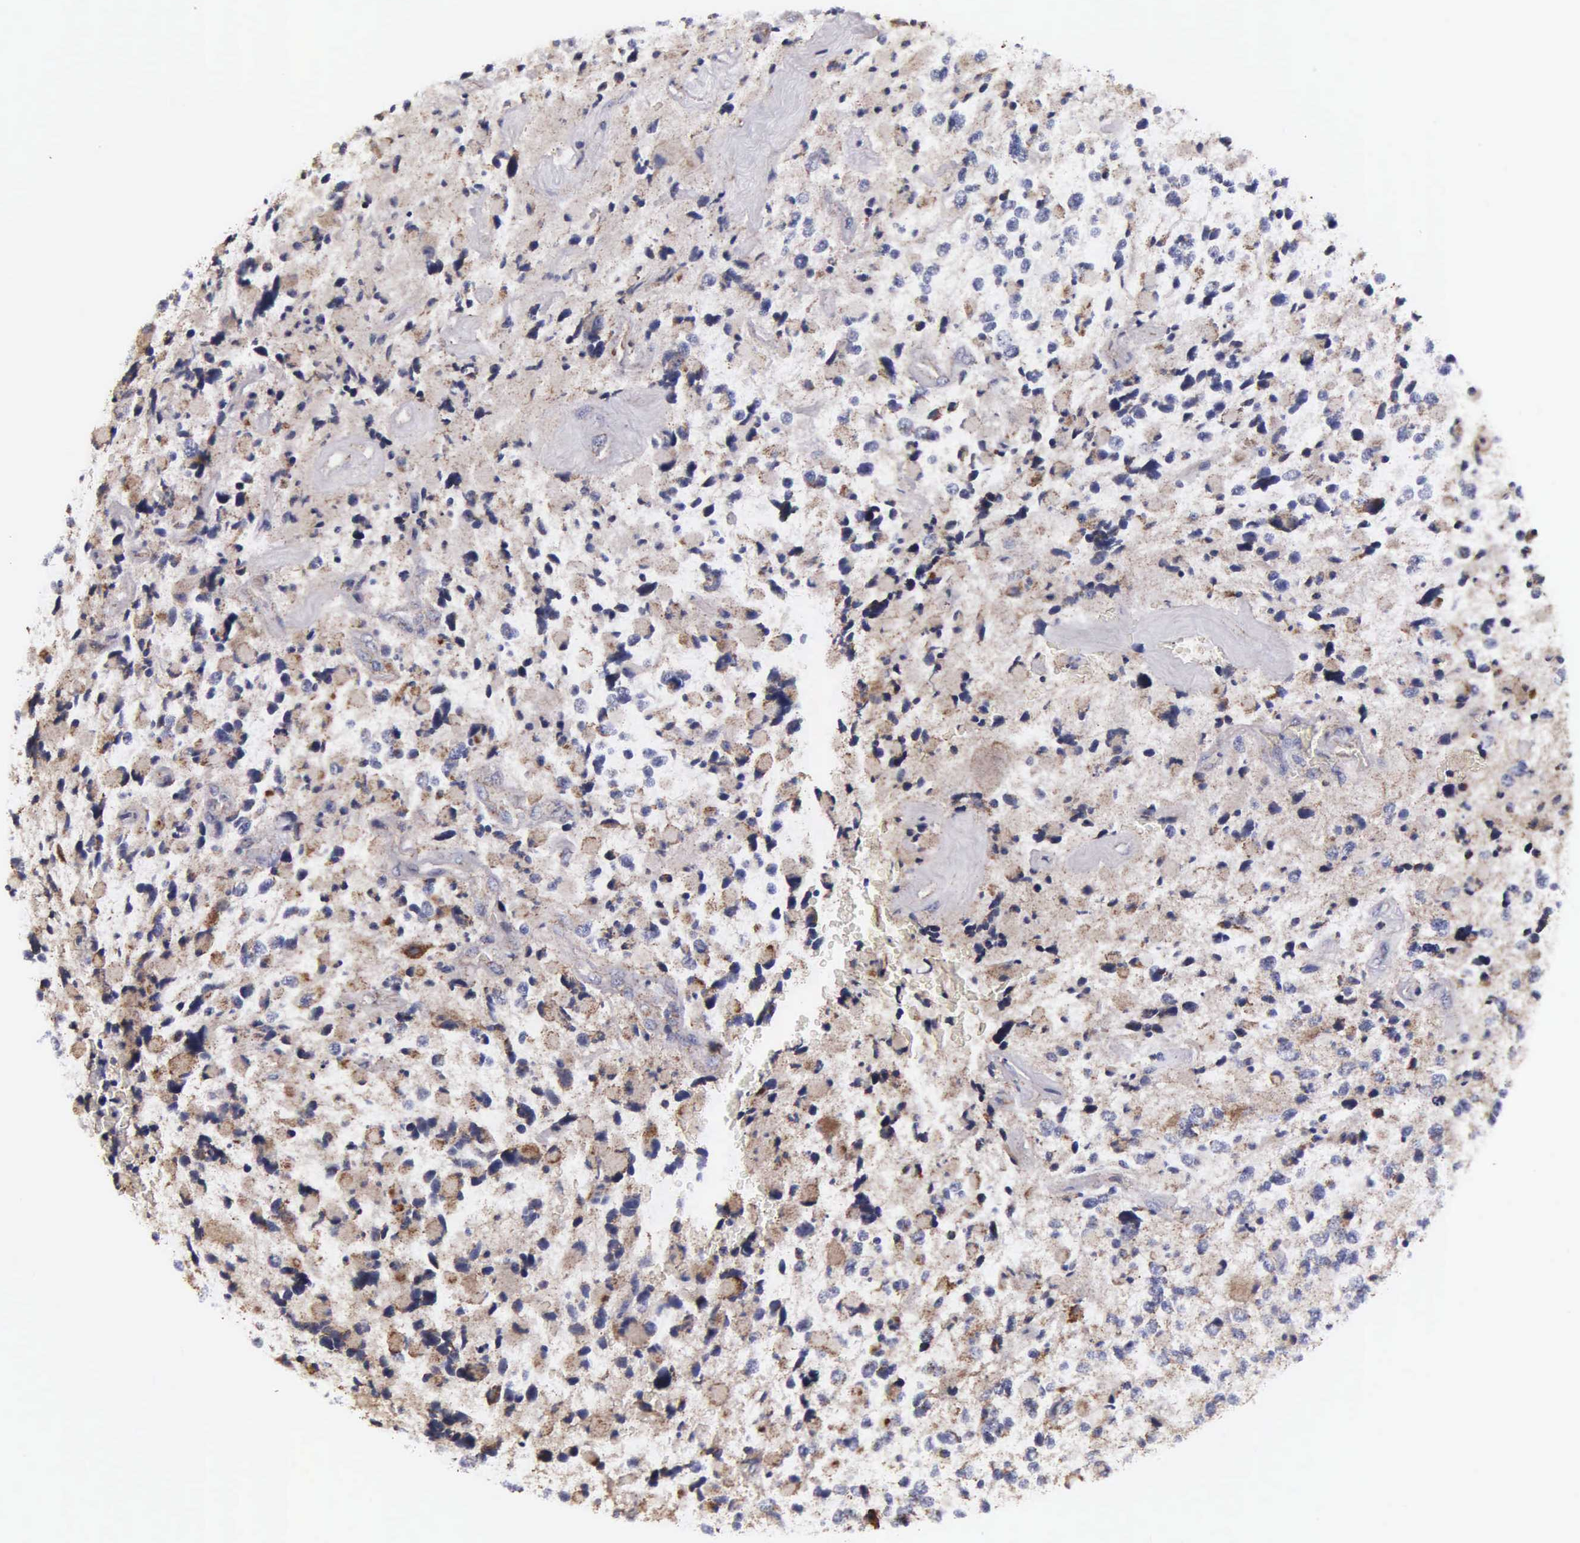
{"staining": {"intensity": "weak", "quantity": "25%-75%", "location": "cytoplasmic/membranous"}, "tissue": "glioma", "cell_type": "Tumor cells", "image_type": "cancer", "snomed": [{"axis": "morphology", "description": "Glioma, malignant, High grade"}, {"axis": "topography", "description": "Brain"}], "caption": "A high-resolution photomicrograph shows IHC staining of malignant high-grade glioma, which reveals weak cytoplasmic/membranous staining in about 25%-75% of tumor cells.", "gene": "PSMA3", "patient": {"sex": "female", "age": 37}}